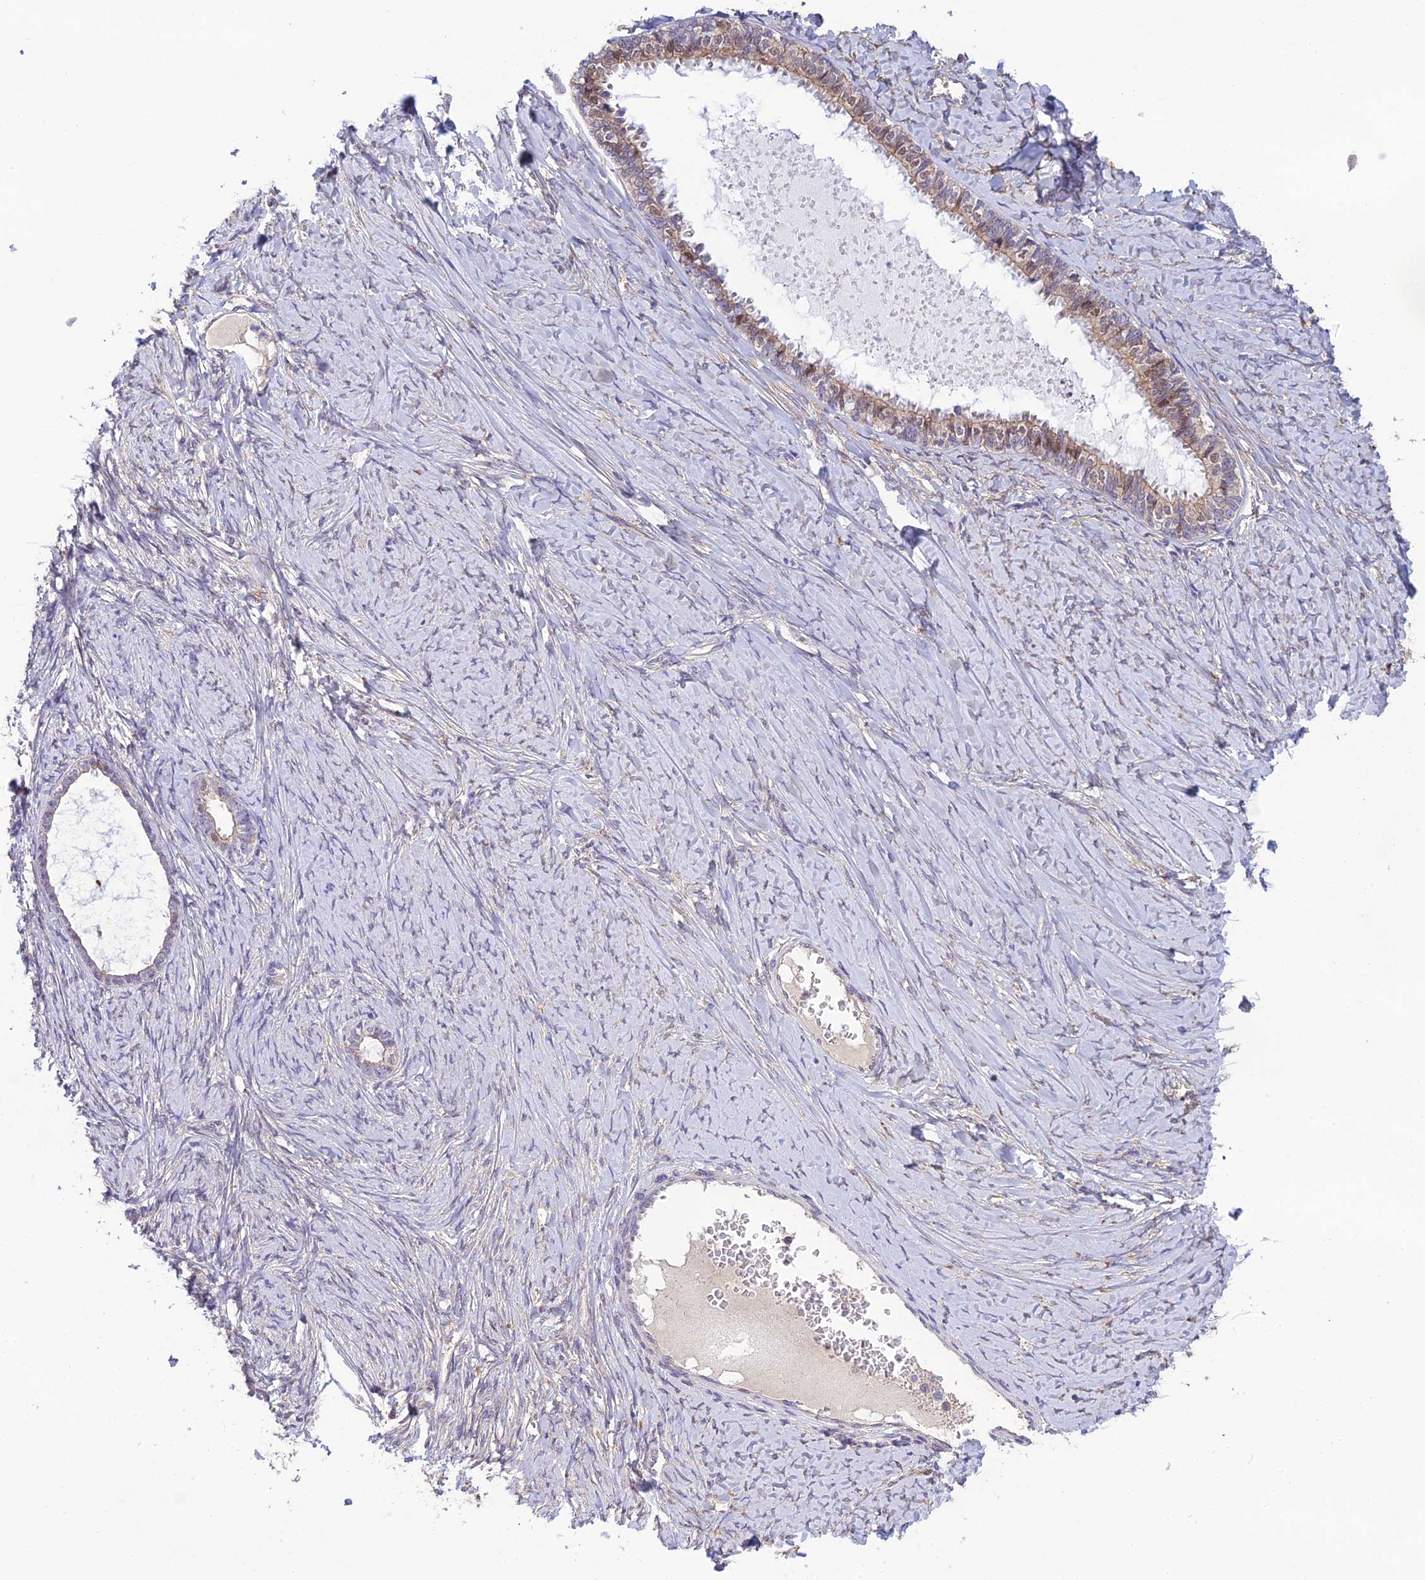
{"staining": {"intensity": "weak", "quantity": ">75%", "location": "cytoplasmic/membranous"}, "tissue": "ovarian cancer", "cell_type": "Tumor cells", "image_type": "cancer", "snomed": [{"axis": "morphology", "description": "Cystadenocarcinoma, serous, NOS"}, {"axis": "topography", "description": "Ovary"}], "caption": "This micrograph displays ovarian cancer stained with IHC to label a protein in brown. The cytoplasmic/membranous of tumor cells show weak positivity for the protein. Nuclei are counter-stained blue.", "gene": "MRNIP", "patient": {"sex": "female", "age": 79}}